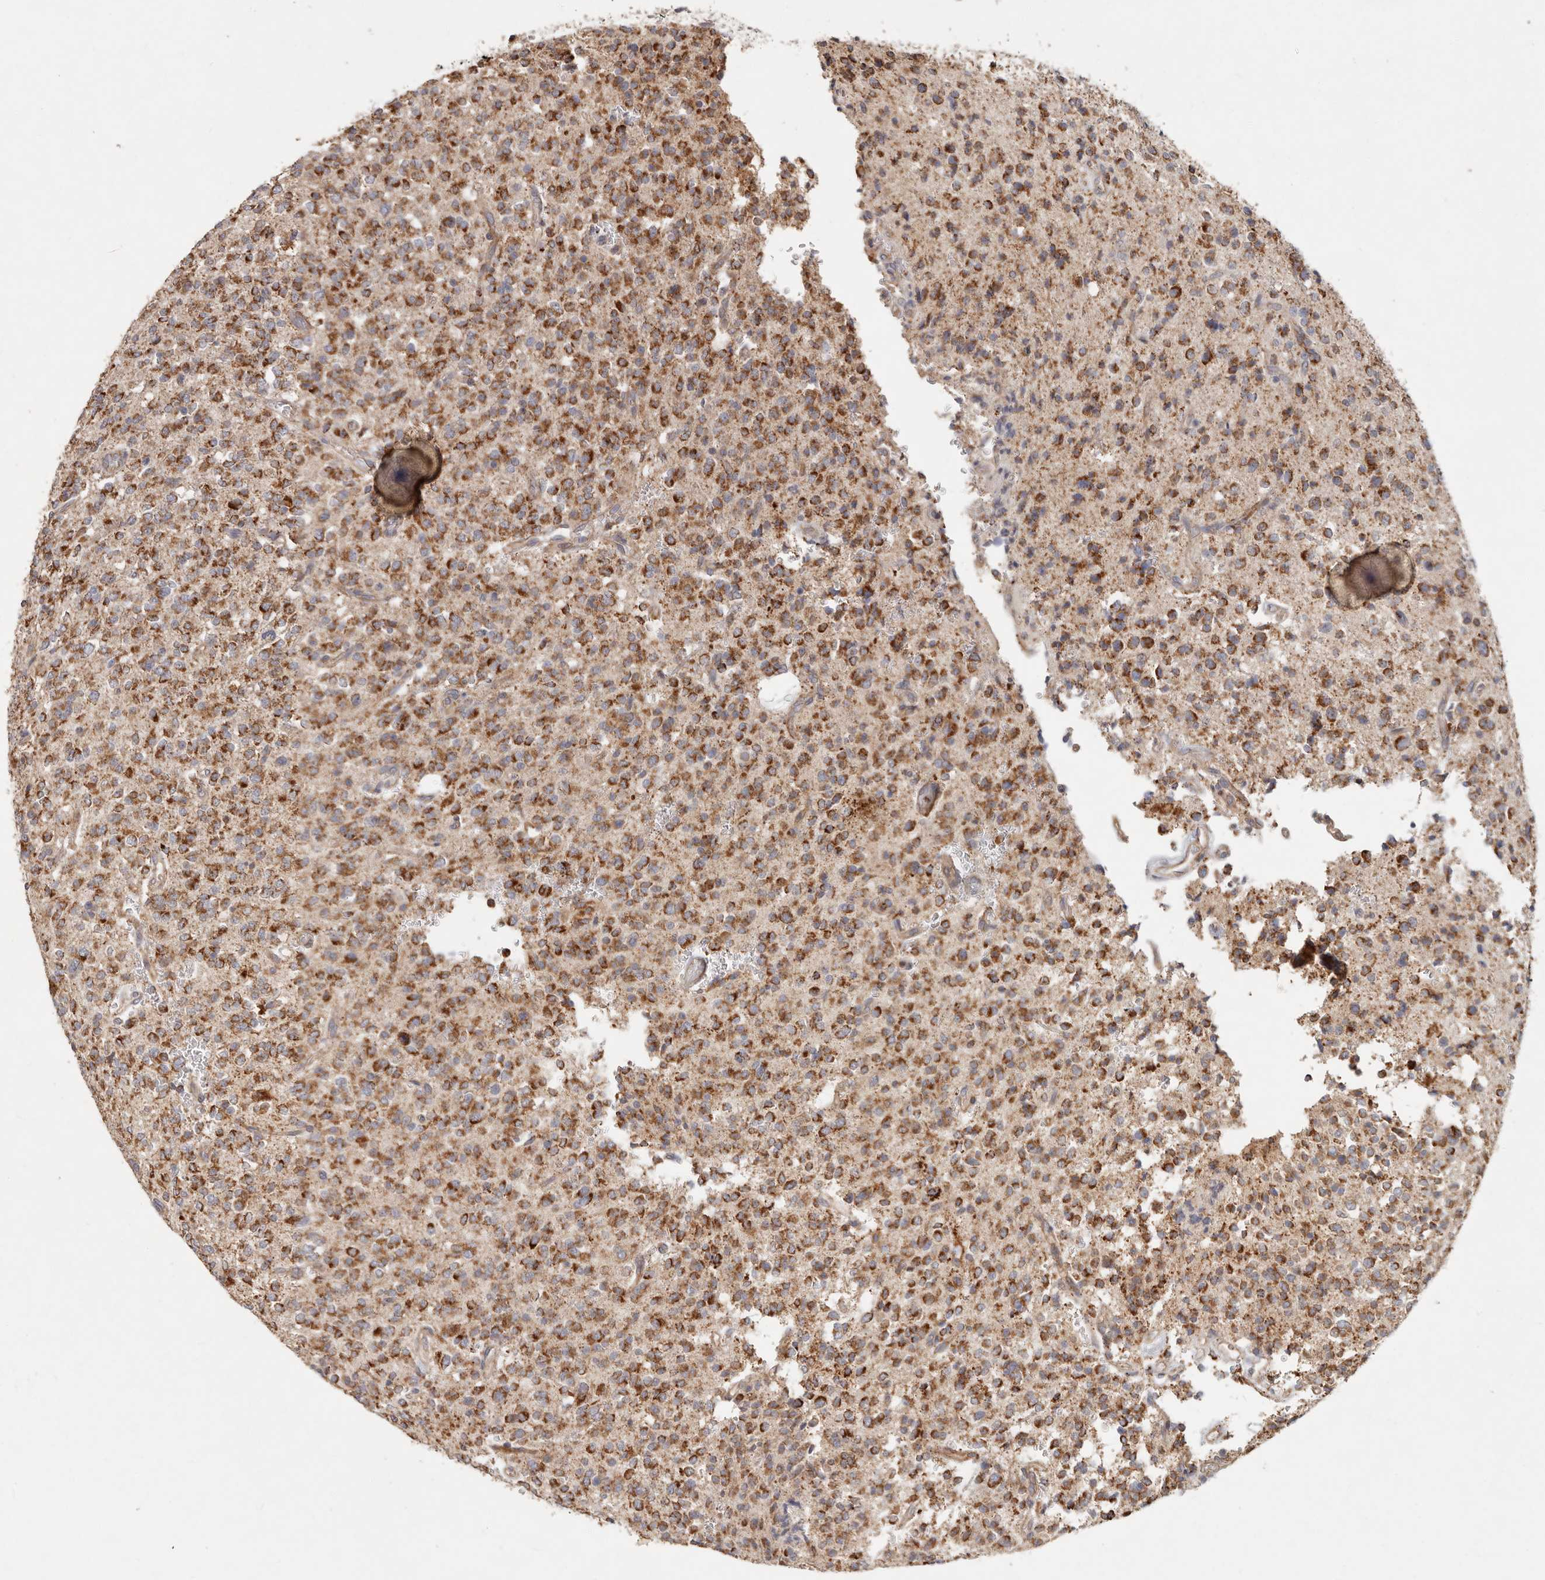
{"staining": {"intensity": "strong", "quantity": ">75%", "location": "cytoplasmic/membranous"}, "tissue": "glioma", "cell_type": "Tumor cells", "image_type": "cancer", "snomed": [{"axis": "morphology", "description": "Glioma, malignant, High grade"}, {"axis": "topography", "description": "Brain"}], "caption": "The image reveals immunohistochemical staining of glioma. There is strong cytoplasmic/membranous staining is seen in about >75% of tumor cells.", "gene": "ARHGEF10L", "patient": {"sex": "male", "age": 34}}